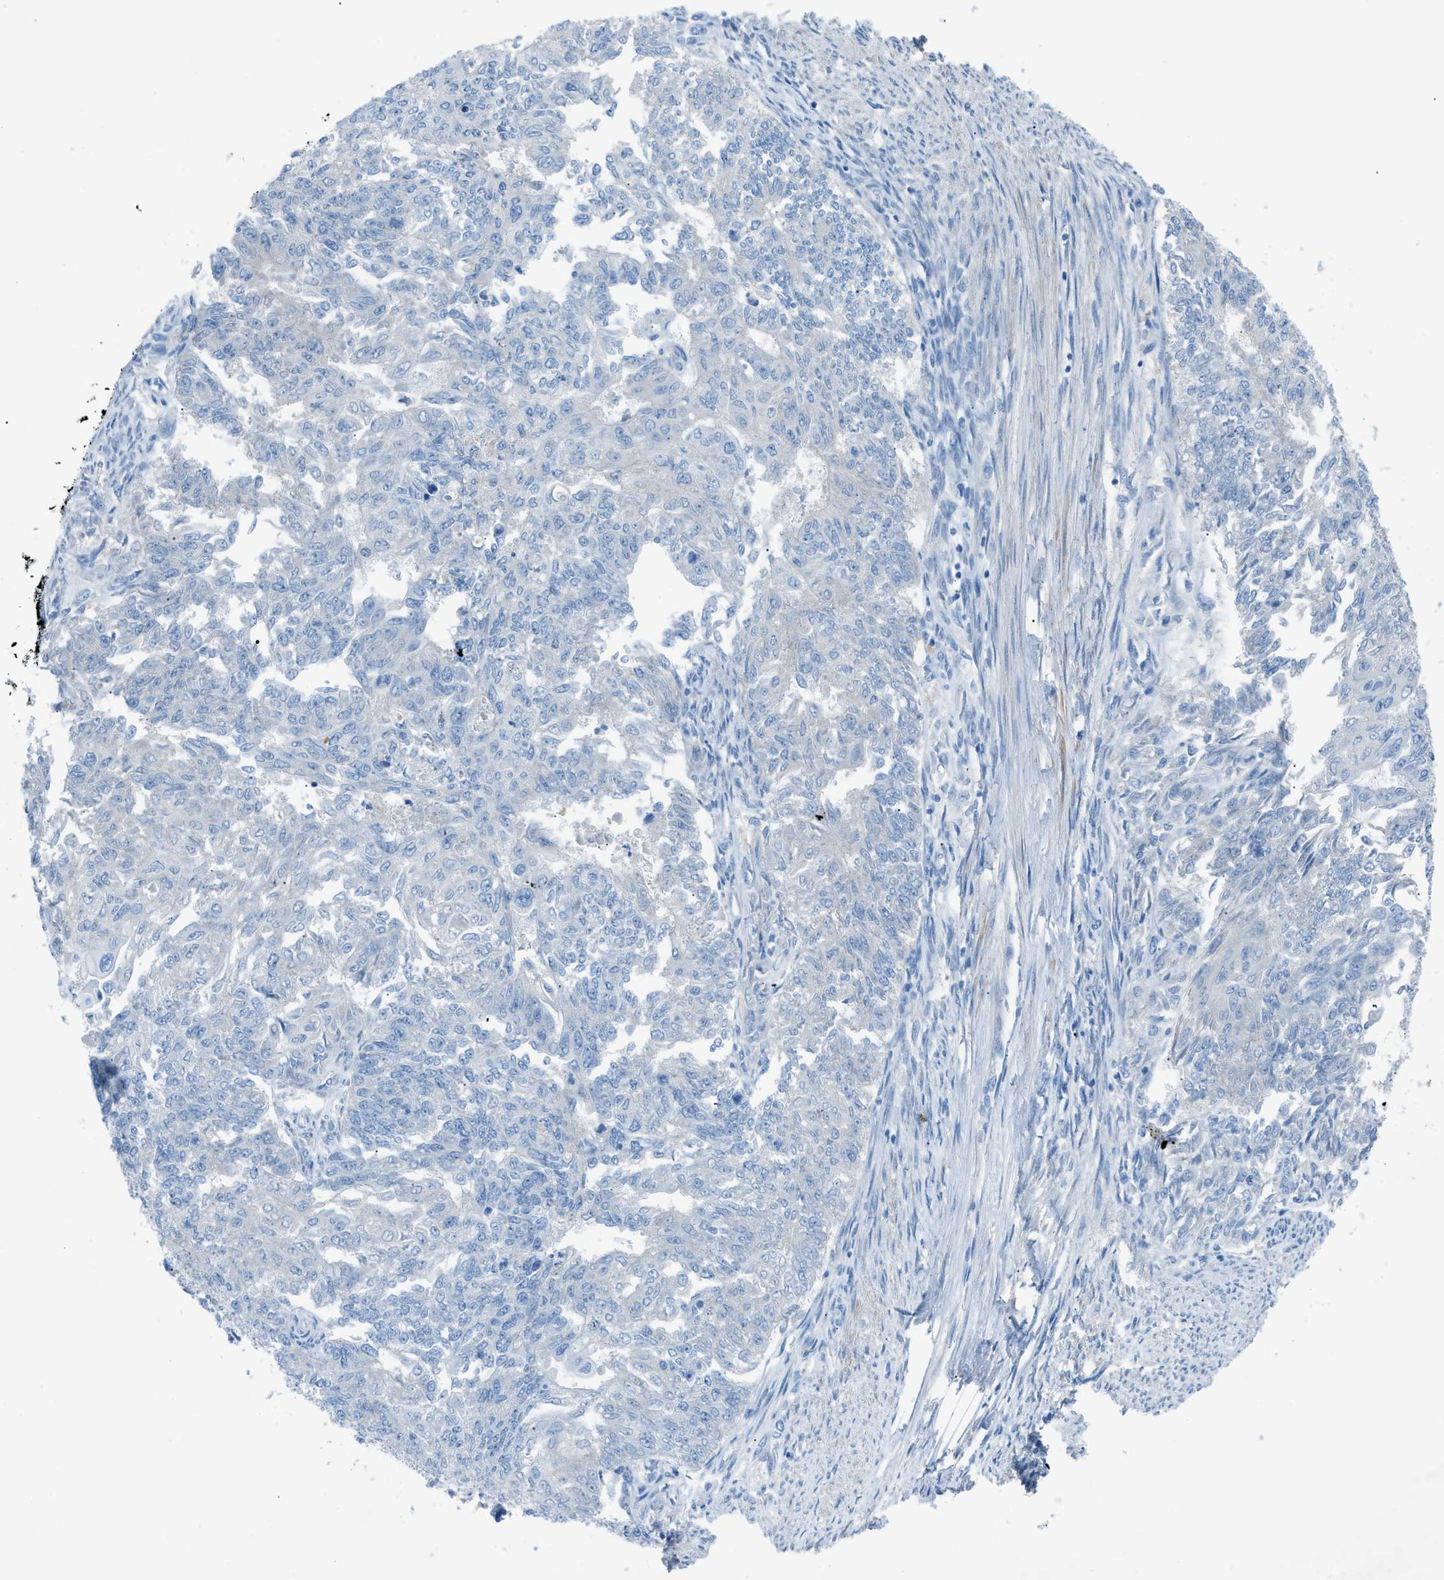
{"staining": {"intensity": "negative", "quantity": "none", "location": "none"}, "tissue": "endometrial cancer", "cell_type": "Tumor cells", "image_type": "cancer", "snomed": [{"axis": "morphology", "description": "Adenocarcinoma, NOS"}, {"axis": "topography", "description": "Endometrium"}], "caption": "A photomicrograph of adenocarcinoma (endometrial) stained for a protein reveals no brown staining in tumor cells.", "gene": "C5AR2", "patient": {"sex": "female", "age": 32}}